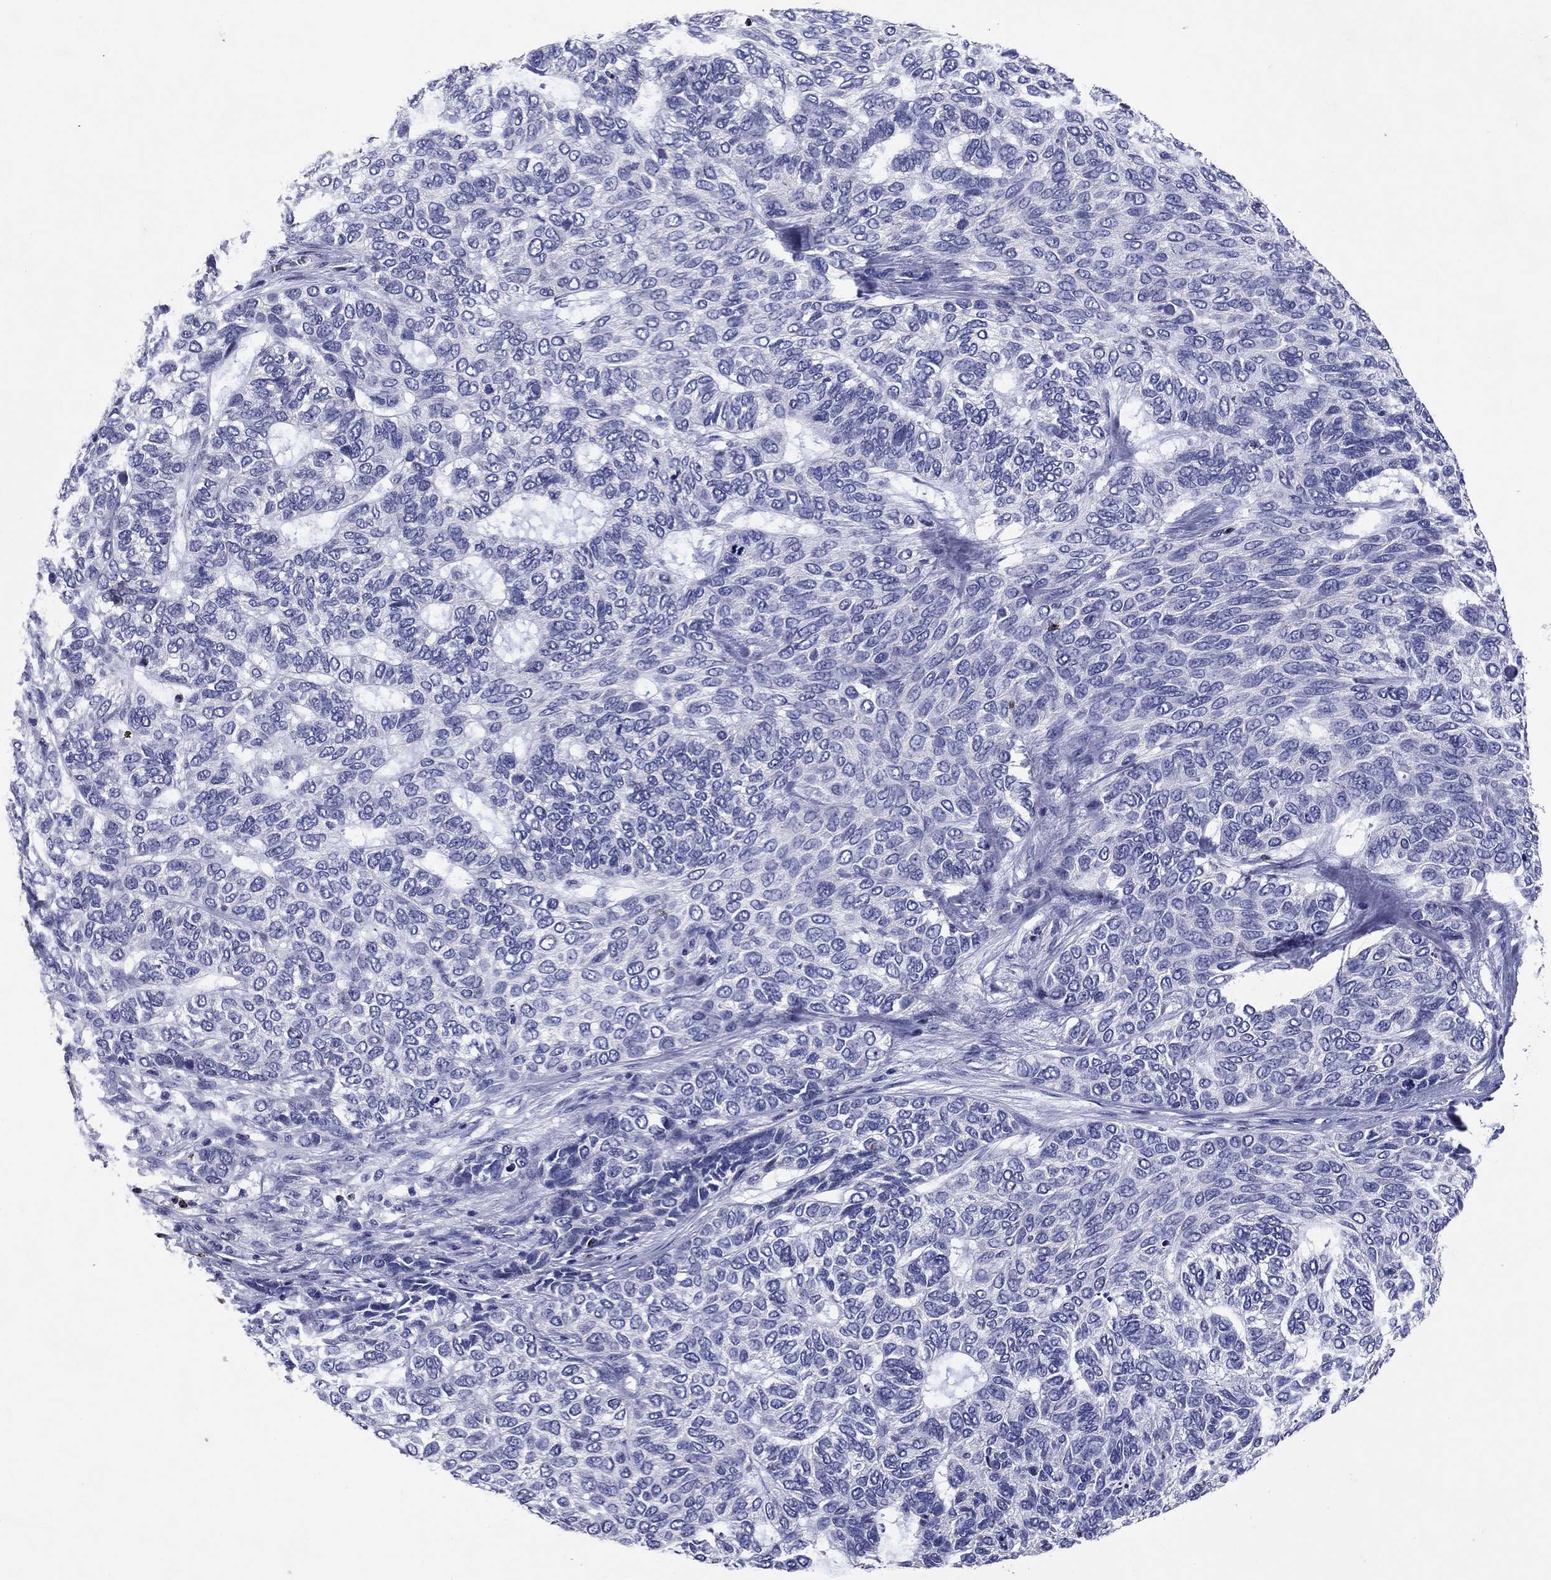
{"staining": {"intensity": "negative", "quantity": "none", "location": "none"}, "tissue": "skin cancer", "cell_type": "Tumor cells", "image_type": "cancer", "snomed": [{"axis": "morphology", "description": "Basal cell carcinoma"}, {"axis": "topography", "description": "Skin"}], "caption": "Immunohistochemistry of skin cancer (basal cell carcinoma) reveals no staining in tumor cells.", "gene": "GZMK", "patient": {"sex": "female", "age": 65}}